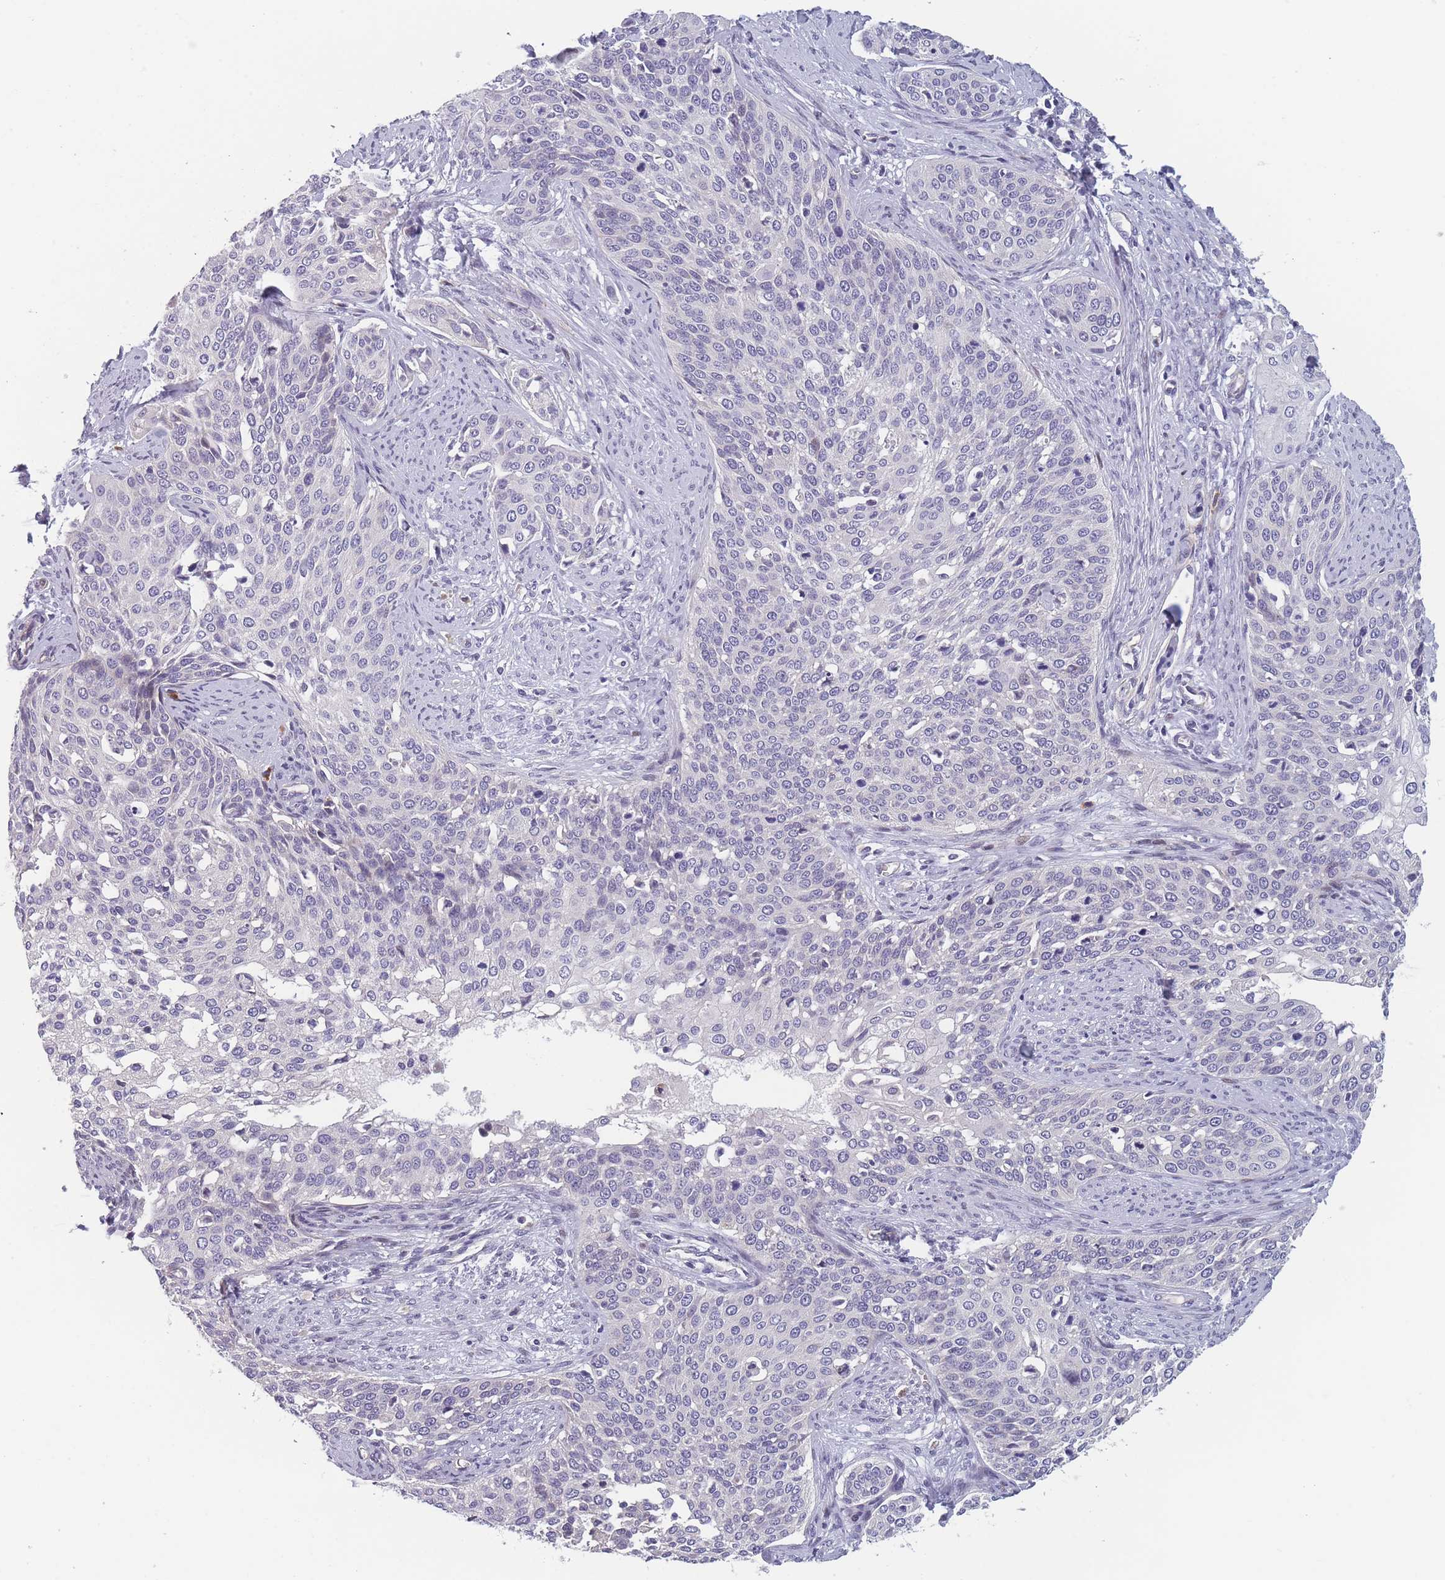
{"staining": {"intensity": "negative", "quantity": "none", "location": "none"}, "tissue": "cervical cancer", "cell_type": "Tumor cells", "image_type": "cancer", "snomed": [{"axis": "morphology", "description": "Squamous cell carcinoma, NOS"}, {"axis": "topography", "description": "Cervix"}], "caption": "There is no significant staining in tumor cells of cervical cancer (squamous cell carcinoma). (DAB (3,3'-diaminobenzidine) immunohistochemistry (IHC) visualized using brightfield microscopy, high magnification).", "gene": "FAM83F", "patient": {"sex": "female", "age": 44}}